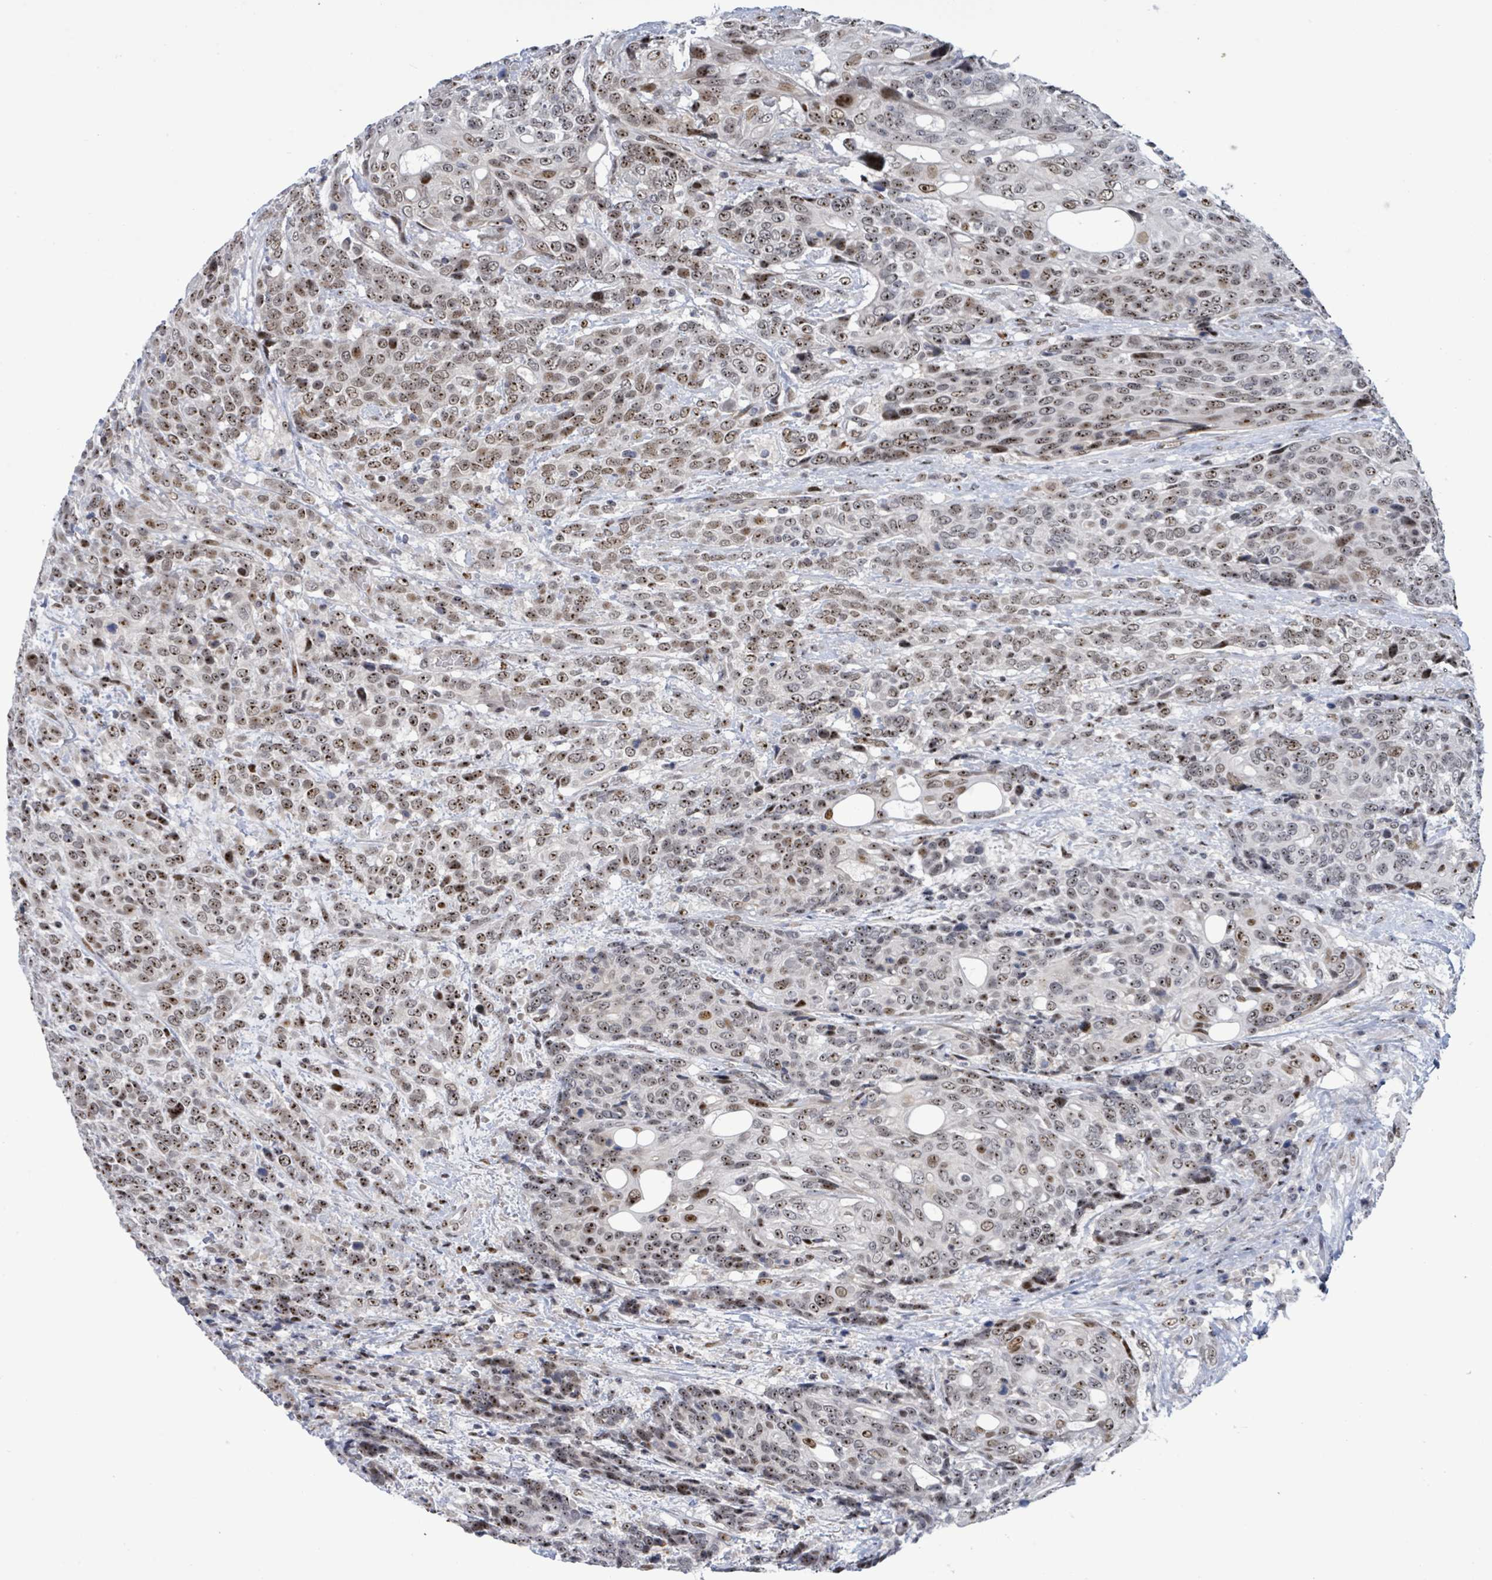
{"staining": {"intensity": "strong", "quantity": ">75%", "location": "nuclear"}, "tissue": "urothelial cancer", "cell_type": "Tumor cells", "image_type": "cancer", "snomed": [{"axis": "morphology", "description": "Urothelial carcinoma, High grade"}, {"axis": "topography", "description": "Urinary bladder"}], "caption": "Approximately >75% of tumor cells in human high-grade urothelial carcinoma exhibit strong nuclear protein positivity as visualized by brown immunohistochemical staining.", "gene": "RRN3", "patient": {"sex": "female", "age": 70}}